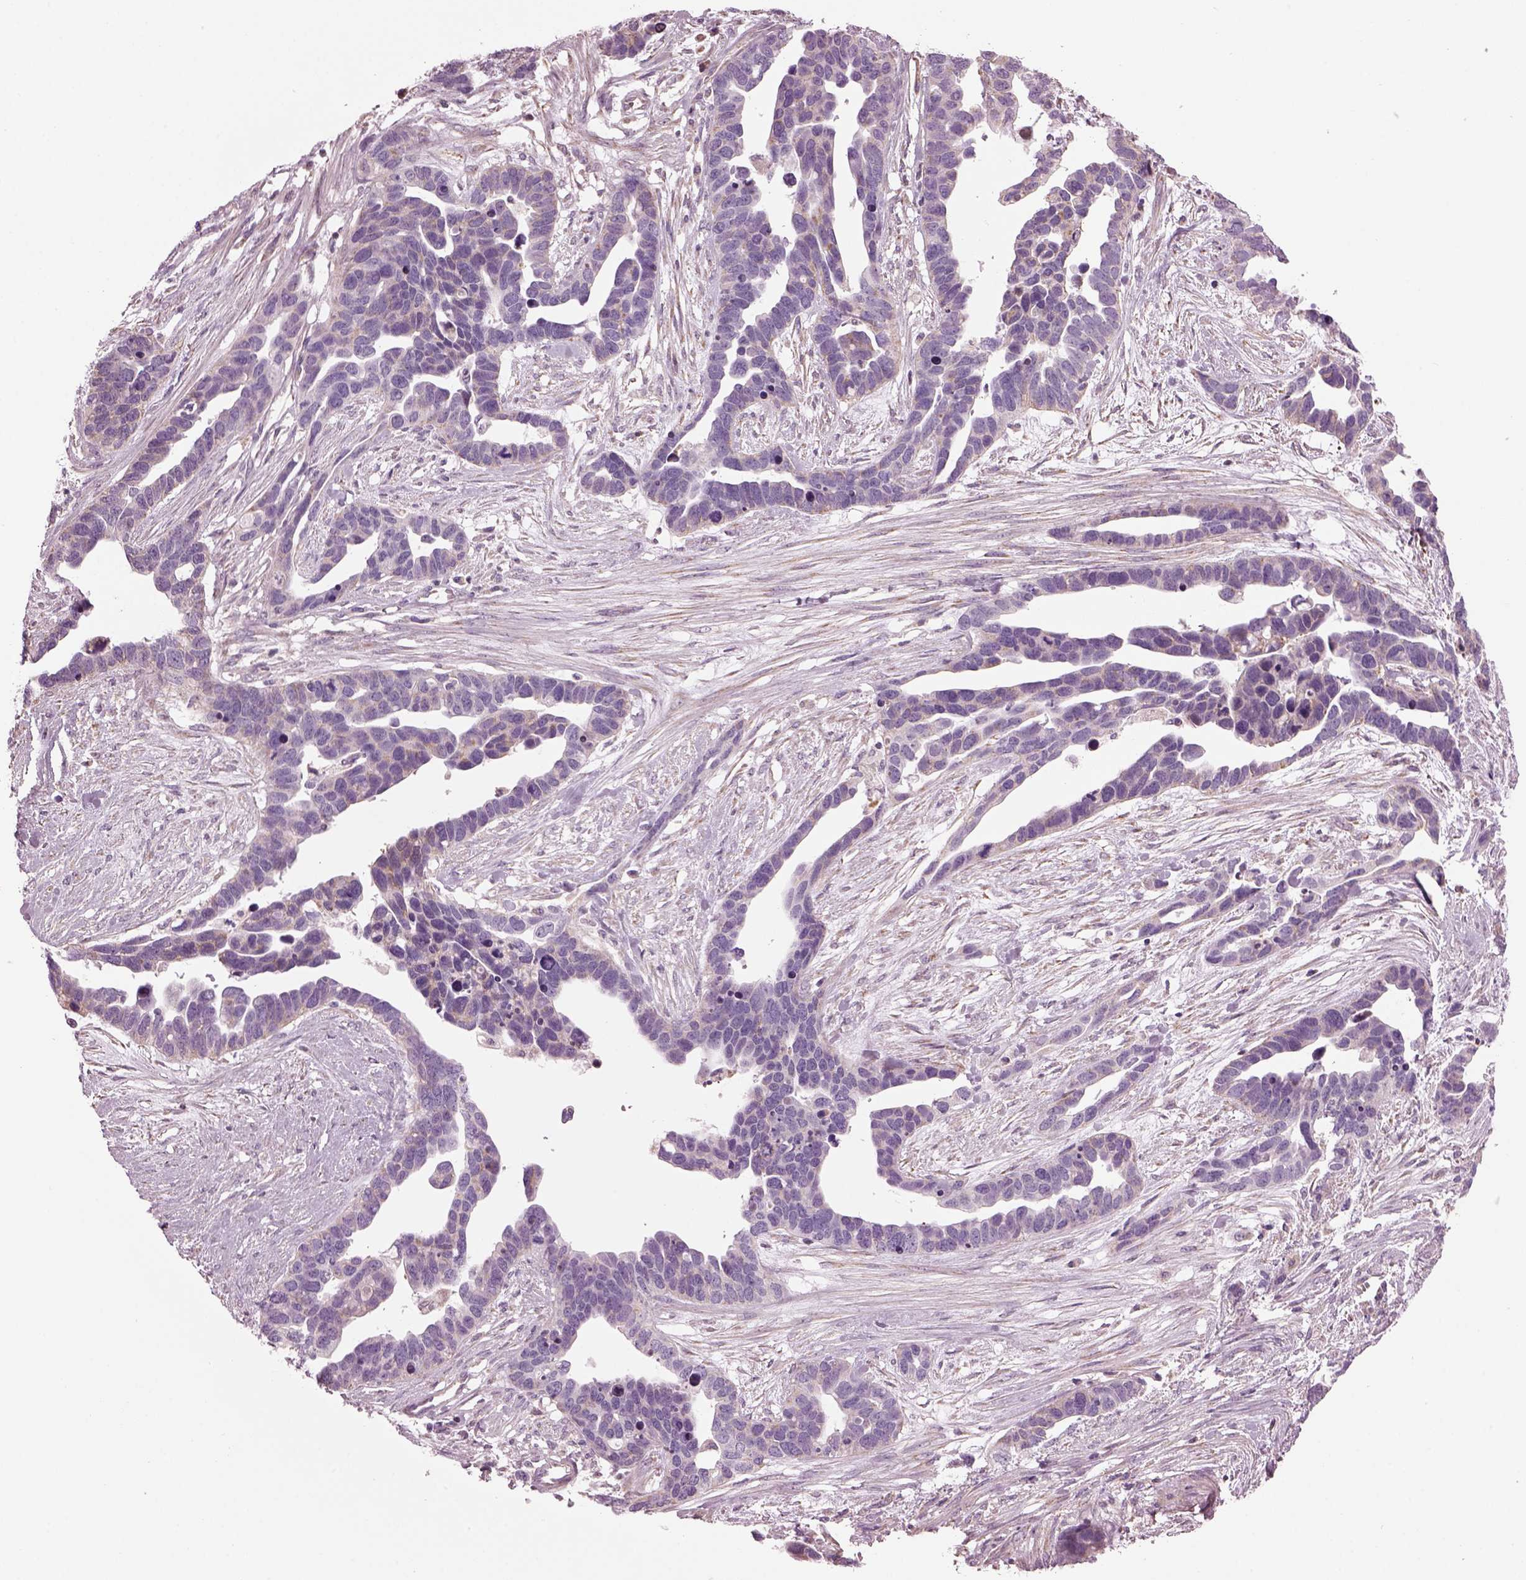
{"staining": {"intensity": "weak", "quantity": "<25%", "location": "cytoplasmic/membranous"}, "tissue": "ovarian cancer", "cell_type": "Tumor cells", "image_type": "cancer", "snomed": [{"axis": "morphology", "description": "Cystadenocarcinoma, serous, NOS"}, {"axis": "topography", "description": "Ovary"}], "caption": "Tumor cells show no significant protein expression in ovarian cancer. Brightfield microscopy of immunohistochemistry (IHC) stained with DAB (brown) and hematoxylin (blue), captured at high magnification.", "gene": "SPATA7", "patient": {"sex": "female", "age": 54}}